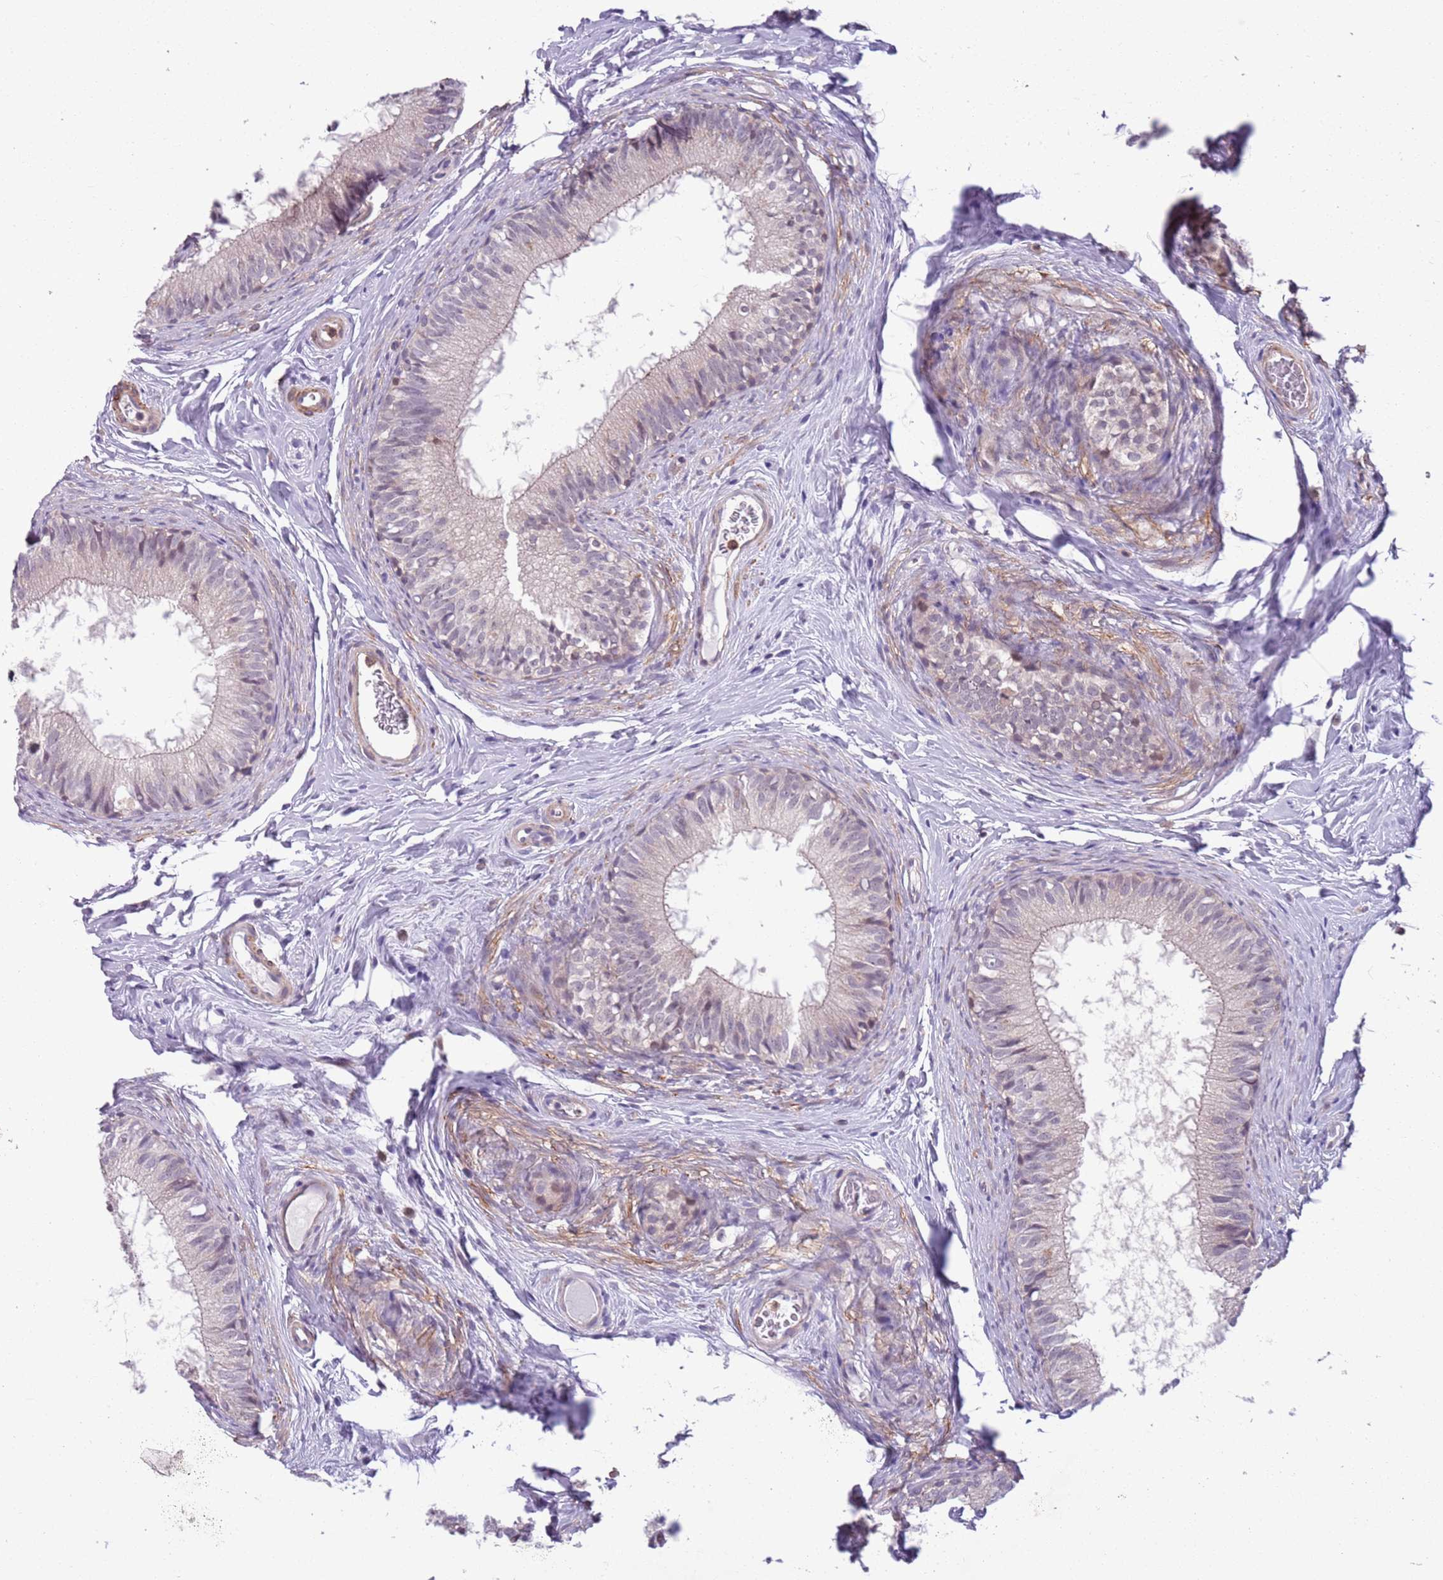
{"staining": {"intensity": "weak", "quantity": "<25%", "location": "nuclear"}, "tissue": "epididymis", "cell_type": "Glandular cells", "image_type": "normal", "snomed": [{"axis": "morphology", "description": "Normal tissue, NOS"}, {"axis": "topography", "description": "Epididymis"}], "caption": "A high-resolution histopathology image shows immunohistochemistry (IHC) staining of normal epididymis, which demonstrates no significant staining in glandular cells.", "gene": "JAML", "patient": {"sex": "male", "age": 25}}